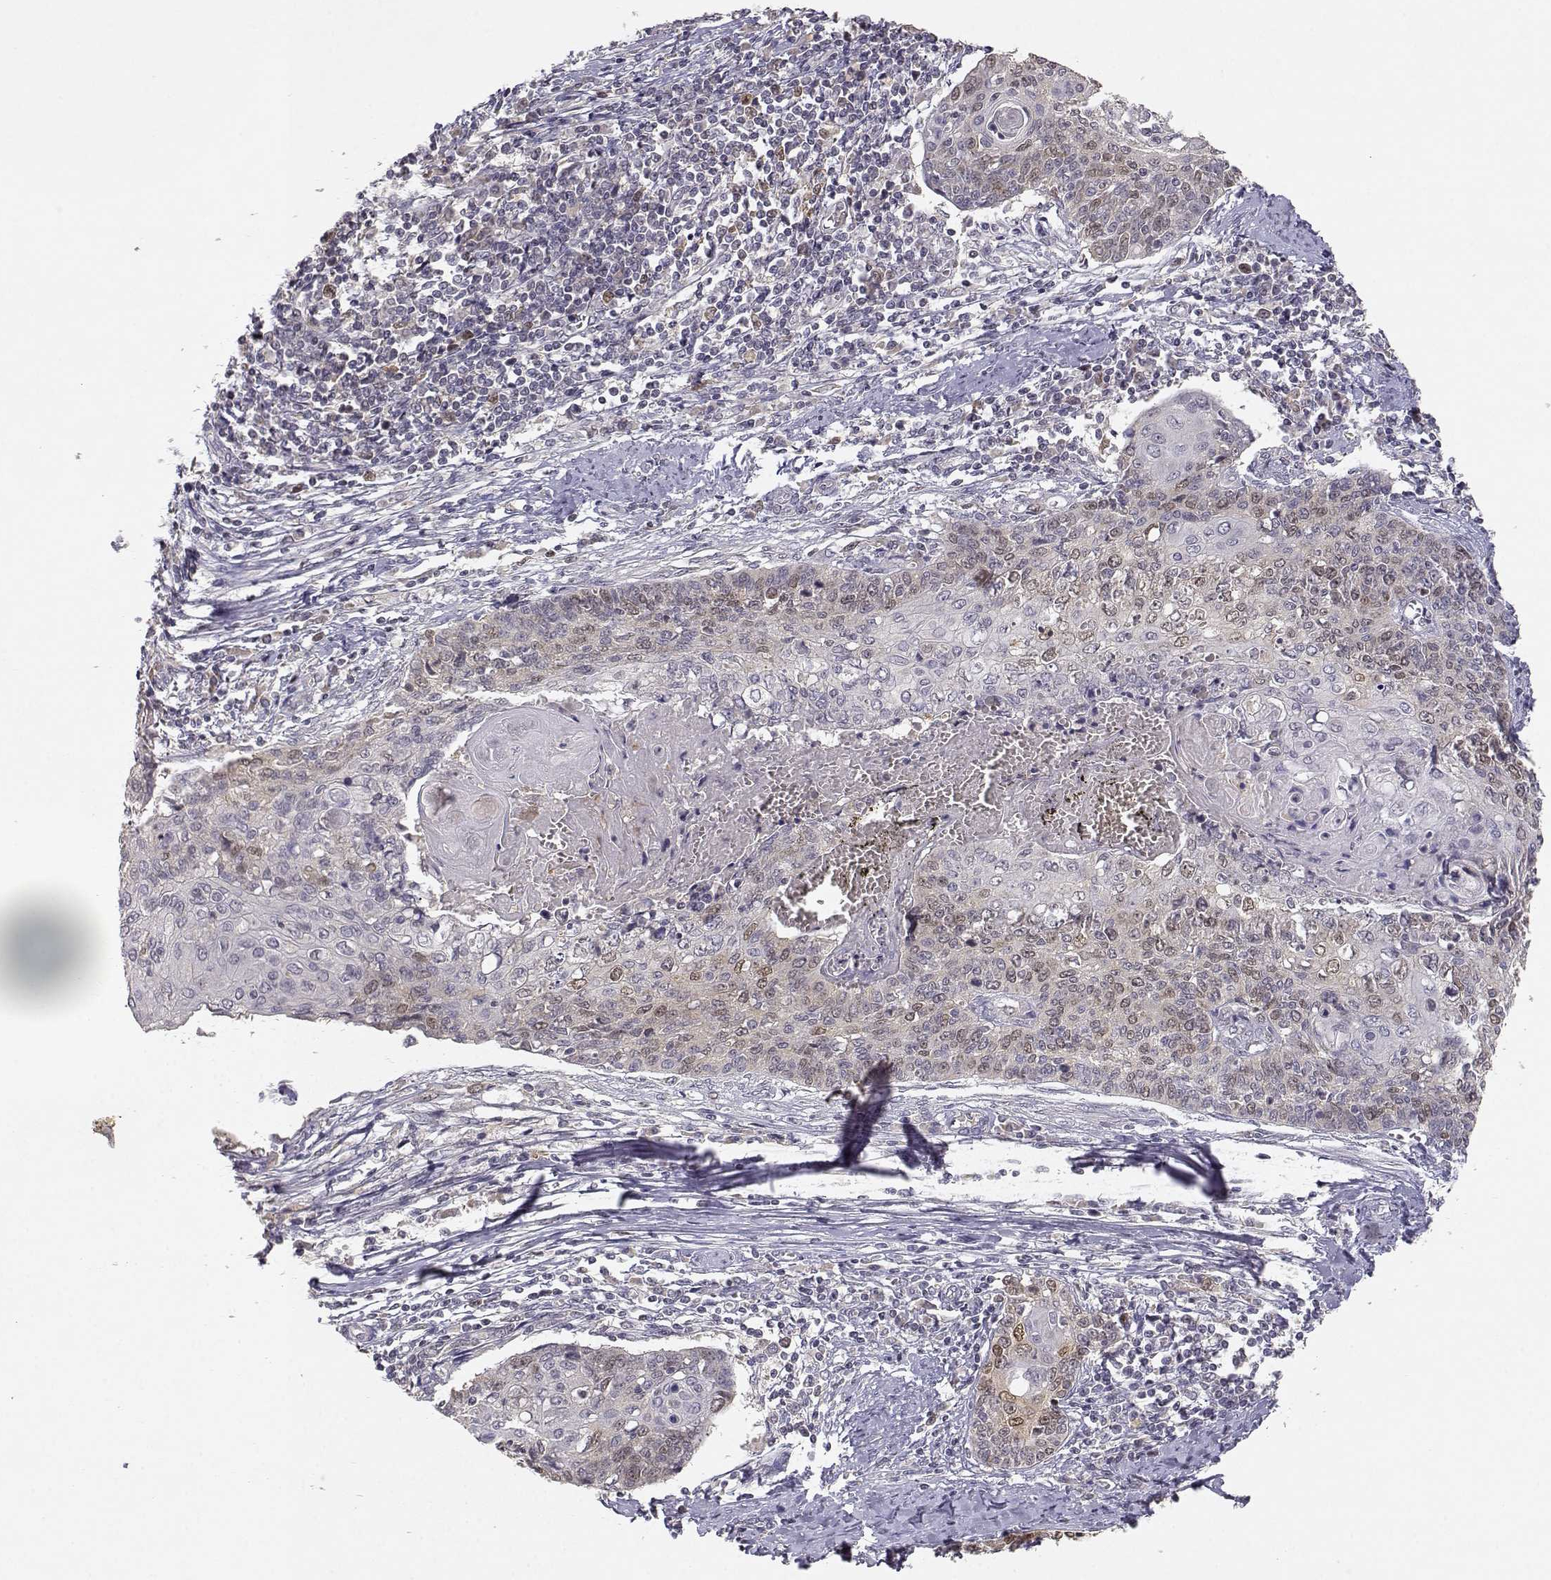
{"staining": {"intensity": "weak", "quantity": "25%-75%", "location": "nuclear"}, "tissue": "cervical cancer", "cell_type": "Tumor cells", "image_type": "cancer", "snomed": [{"axis": "morphology", "description": "Squamous cell carcinoma, NOS"}, {"axis": "topography", "description": "Cervix"}], "caption": "Weak nuclear positivity for a protein is seen in approximately 25%-75% of tumor cells of cervical cancer (squamous cell carcinoma) using immunohistochemistry (IHC).", "gene": "RAD51", "patient": {"sex": "female", "age": 39}}